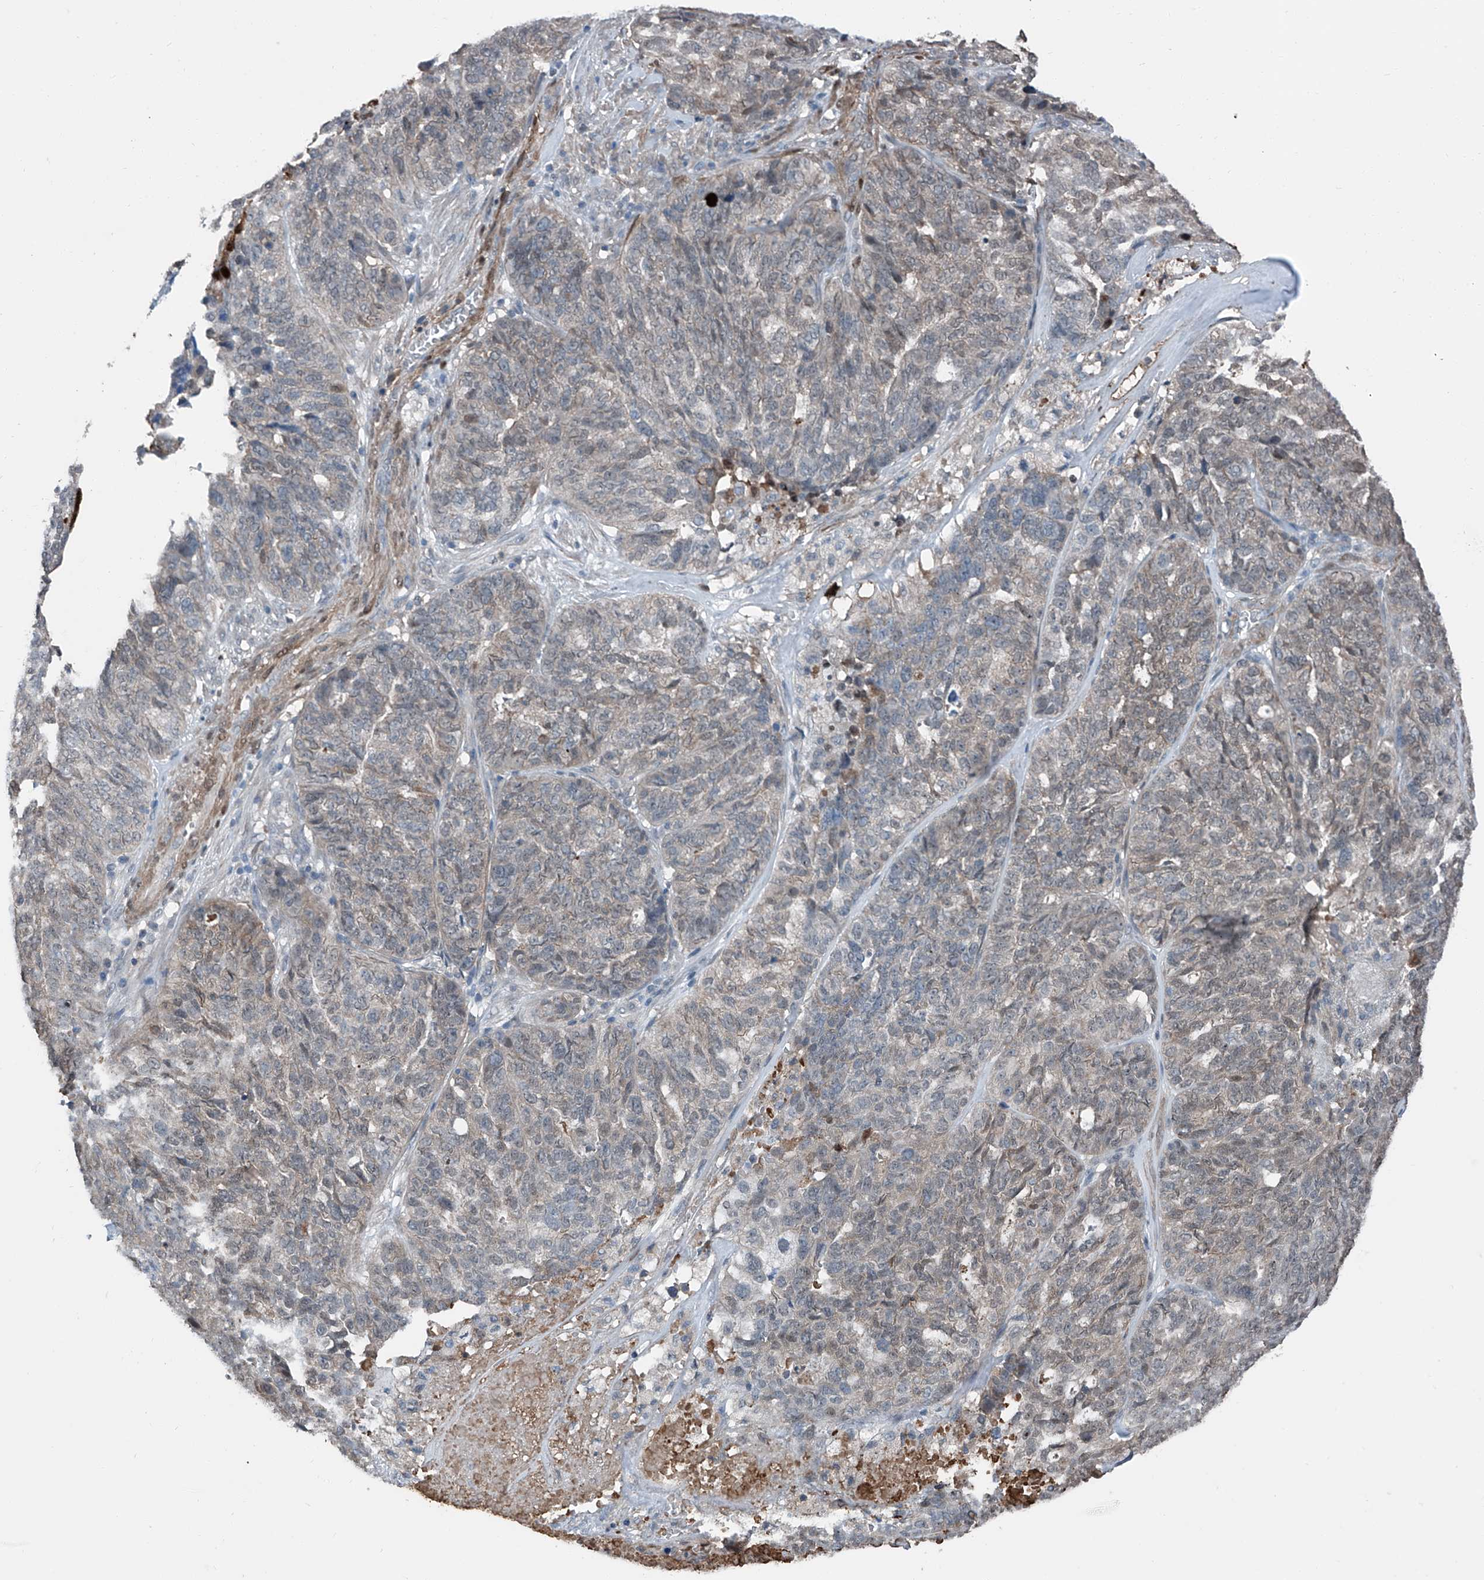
{"staining": {"intensity": "weak", "quantity": "<25%", "location": "cytoplasmic/membranous,nuclear"}, "tissue": "ovarian cancer", "cell_type": "Tumor cells", "image_type": "cancer", "snomed": [{"axis": "morphology", "description": "Cystadenocarcinoma, serous, NOS"}, {"axis": "topography", "description": "Ovary"}], "caption": "Immunohistochemical staining of serous cystadenocarcinoma (ovarian) exhibits no significant positivity in tumor cells. (DAB immunohistochemistry (IHC), high magnification).", "gene": "HSPA6", "patient": {"sex": "female", "age": 59}}